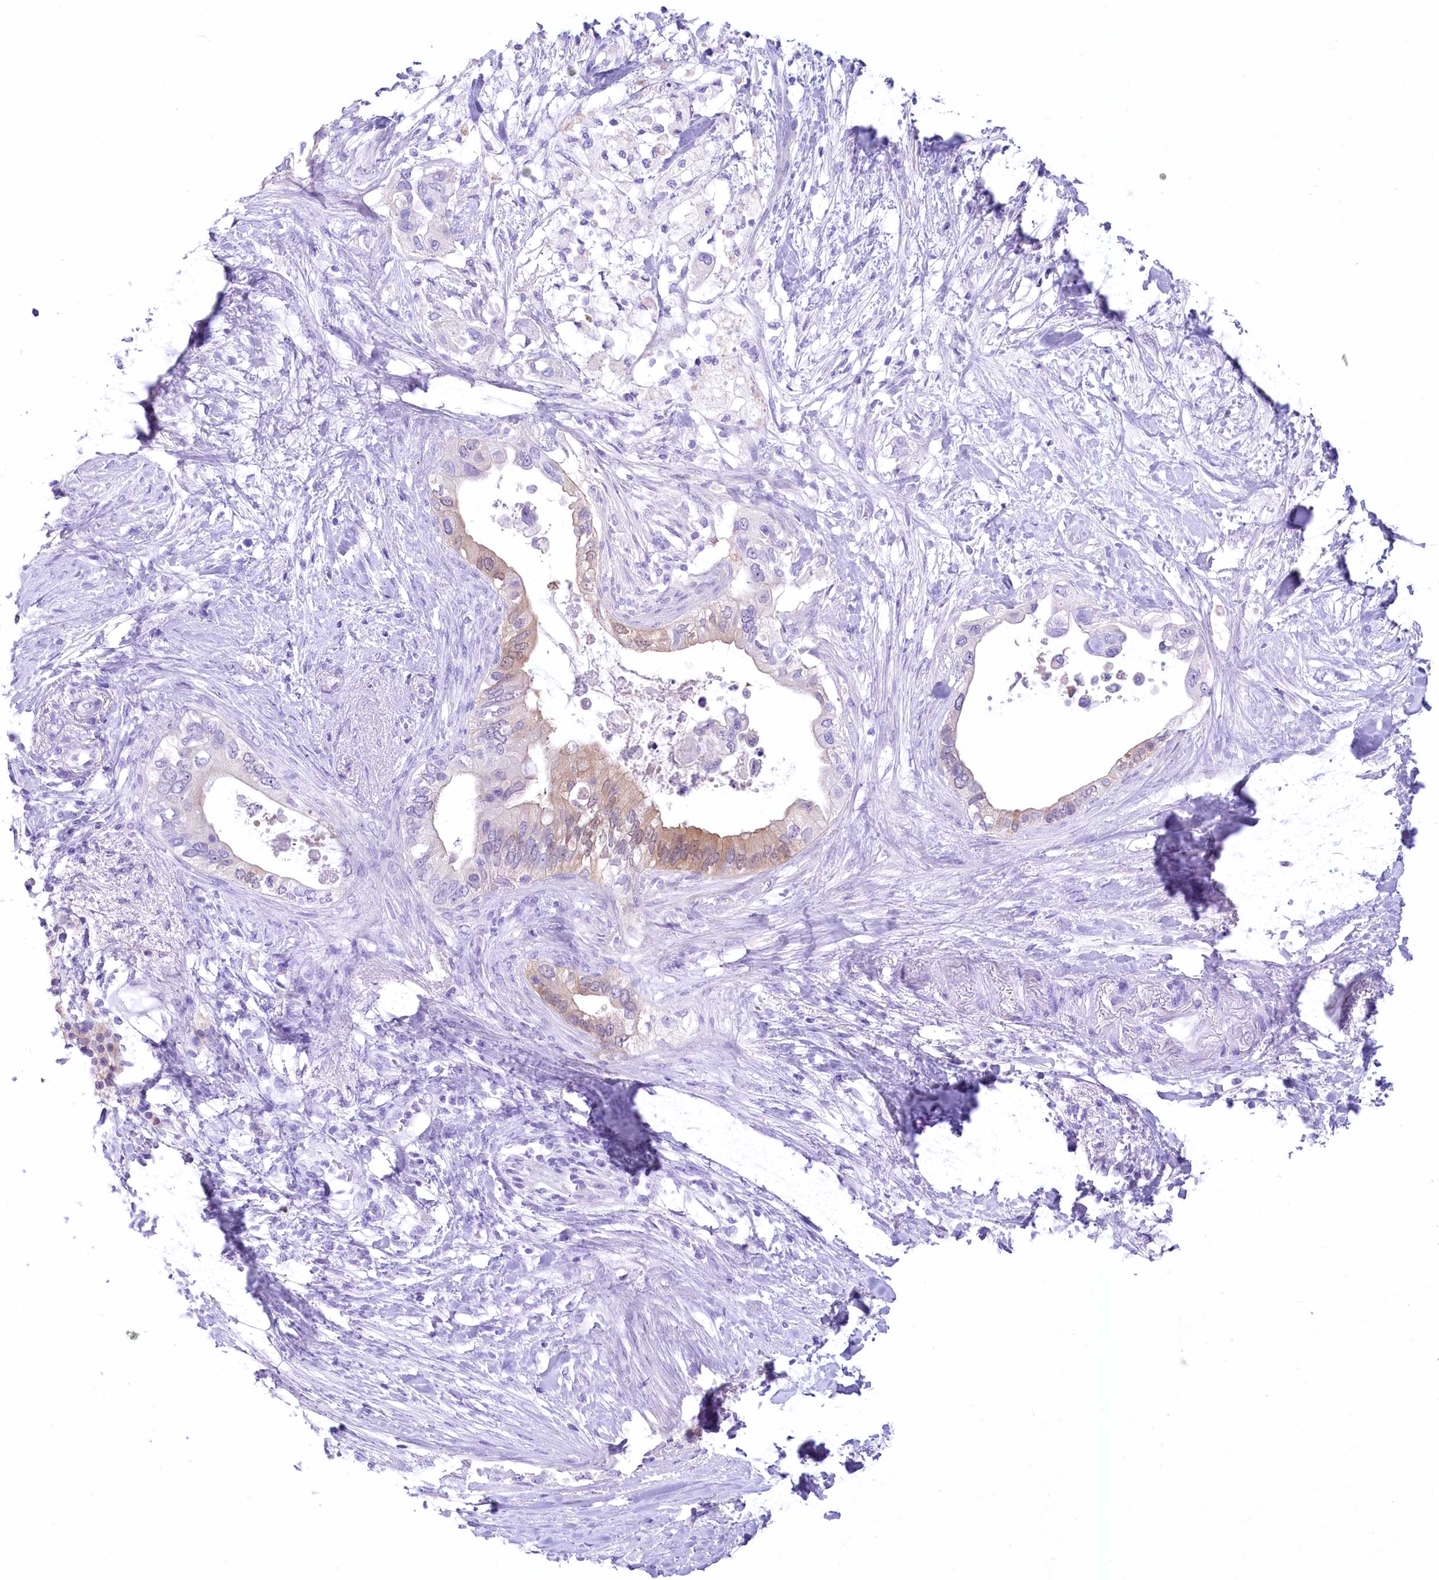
{"staining": {"intensity": "moderate", "quantity": "<25%", "location": "cytoplasmic/membranous"}, "tissue": "pancreatic cancer", "cell_type": "Tumor cells", "image_type": "cancer", "snomed": [{"axis": "morphology", "description": "Adenocarcinoma, NOS"}, {"axis": "topography", "description": "Pancreas"}], "caption": "The immunohistochemical stain shows moderate cytoplasmic/membranous expression in tumor cells of pancreatic adenocarcinoma tissue. Nuclei are stained in blue.", "gene": "PBLD", "patient": {"sex": "female", "age": 56}}